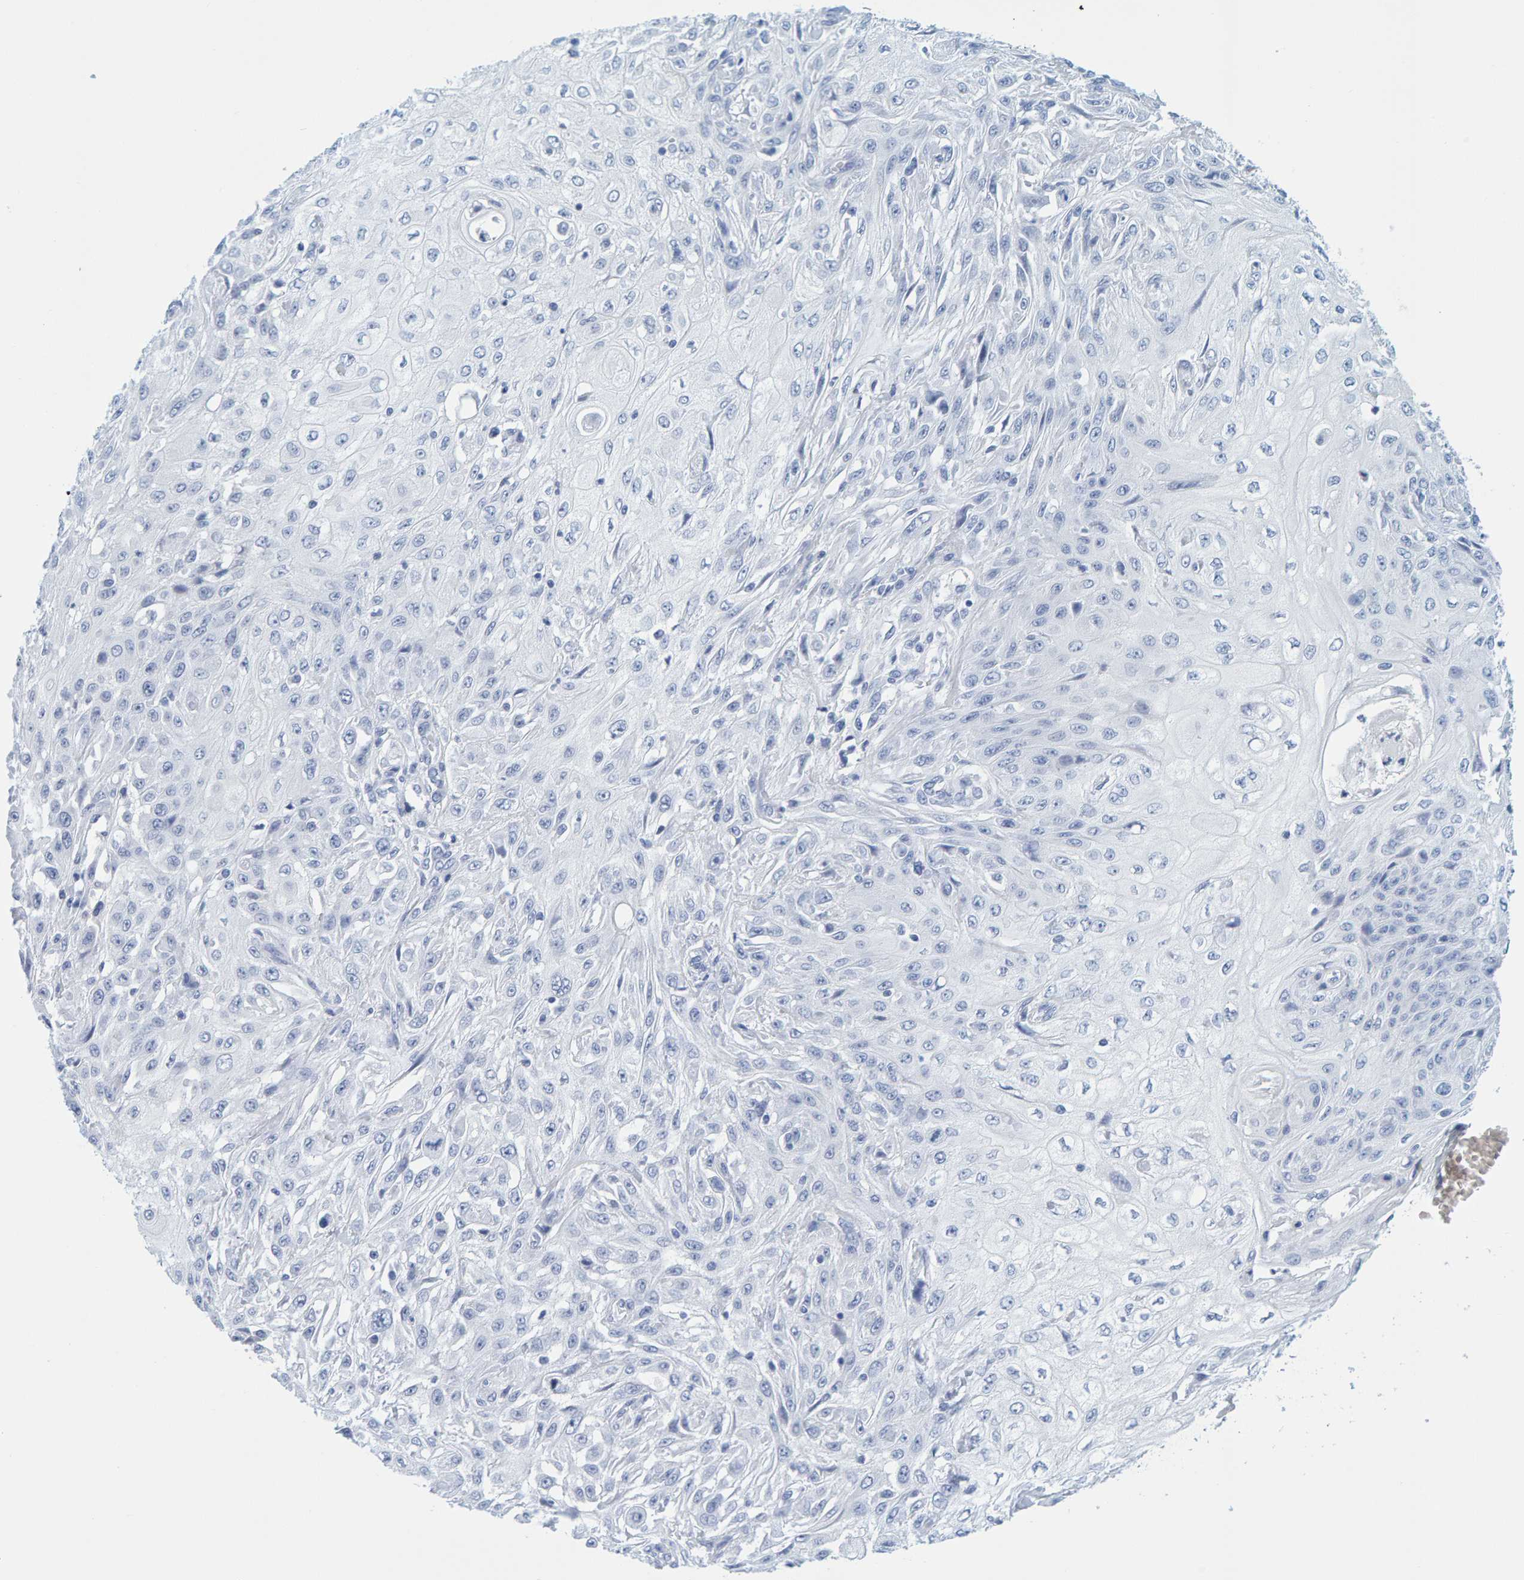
{"staining": {"intensity": "negative", "quantity": "none", "location": "none"}, "tissue": "skin cancer", "cell_type": "Tumor cells", "image_type": "cancer", "snomed": [{"axis": "morphology", "description": "Squamous cell carcinoma, NOS"}, {"axis": "morphology", "description": "Squamous cell carcinoma, metastatic, NOS"}, {"axis": "topography", "description": "Skin"}, {"axis": "topography", "description": "Lymph node"}], "caption": "Tumor cells are negative for protein expression in human skin metastatic squamous cell carcinoma. (Brightfield microscopy of DAB (3,3'-diaminobenzidine) immunohistochemistry at high magnification).", "gene": "SFTPC", "patient": {"sex": "male", "age": 75}}